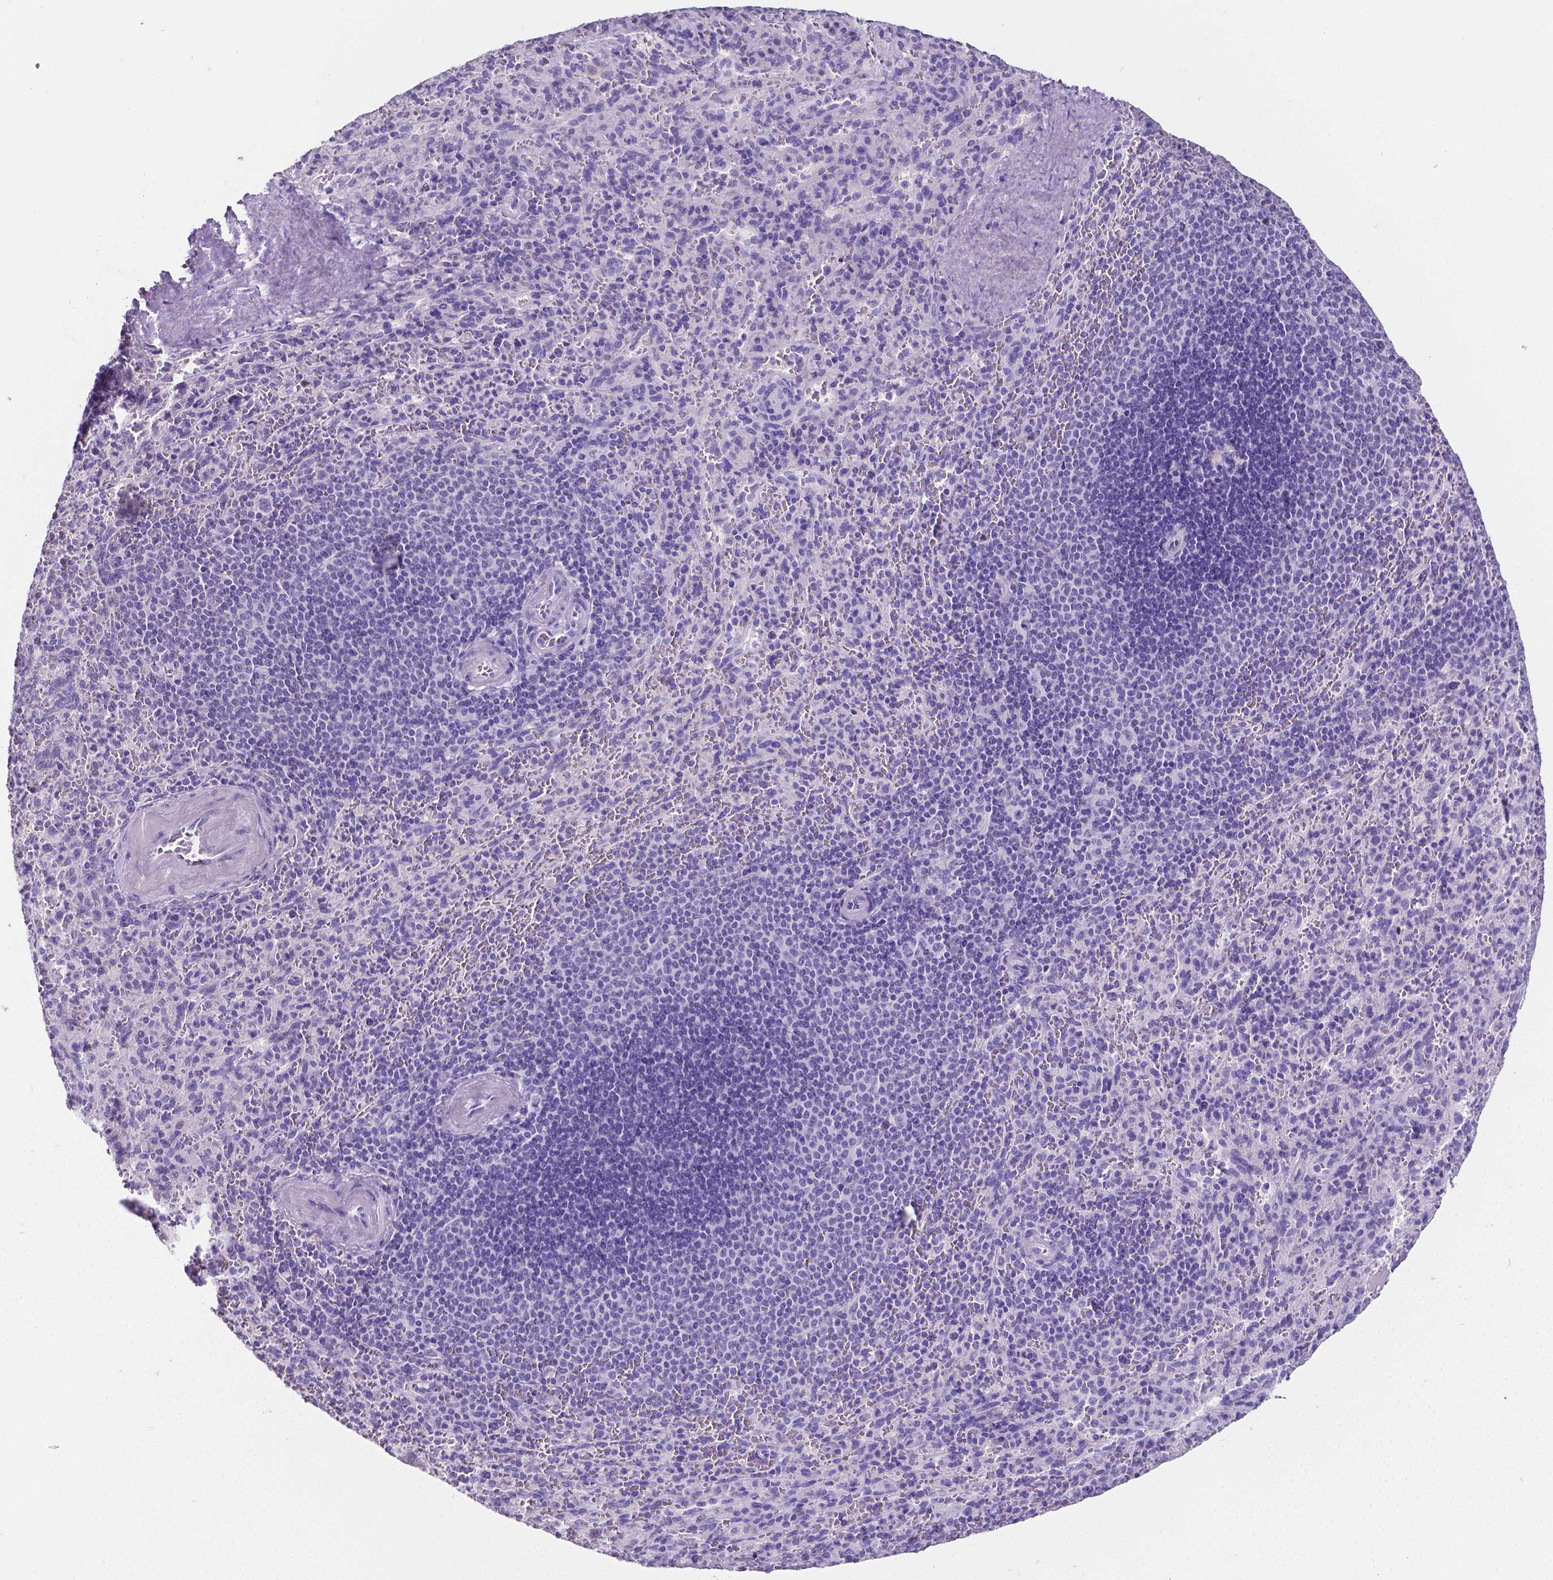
{"staining": {"intensity": "negative", "quantity": "none", "location": "none"}, "tissue": "spleen", "cell_type": "Cells in red pulp", "image_type": "normal", "snomed": [{"axis": "morphology", "description": "Normal tissue, NOS"}, {"axis": "topography", "description": "Spleen"}], "caption": "DAB (3,3'-diaminobenzidine) immunohistochemical staining of normal human spleen displays no significant positivity in cells in red pulp. (DAB (3,3'-diaminobenzidine) immunohistochemistry visualized using brightfield microscopy, high magnification).", "gene": "SATB2", "patient": {"sex": "male", "age": 57}}